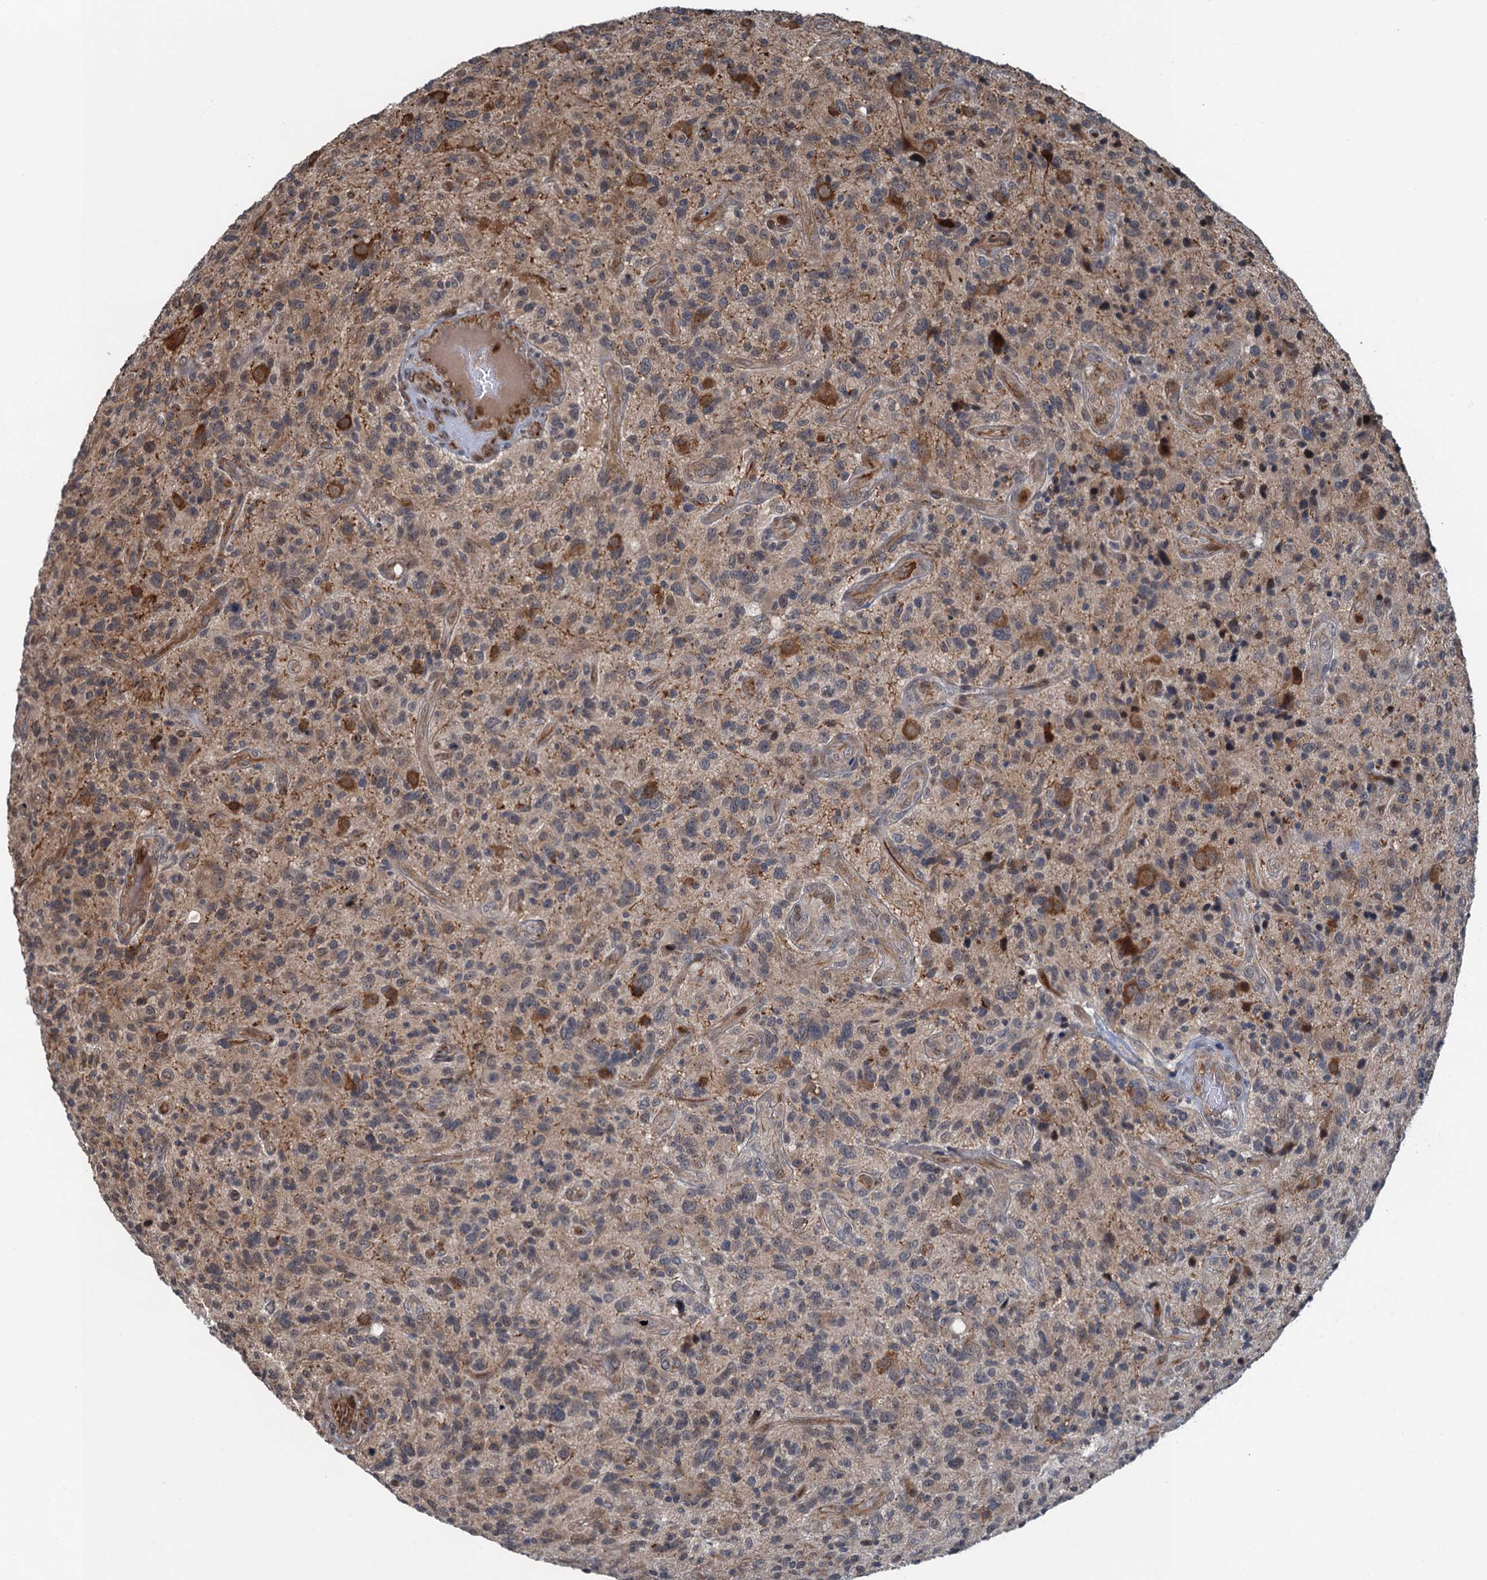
{"staining": {"intensity": "negative", "quantity": "none", "location": "none"}, "tissue": "glioma", "cell_type": "Tumor cells", "image_type": "cancer", "snomed": [{"axis": "morphology", "description": "Glioma, malignant, High grade"}, {"axis": "topography", "description": "Brain"}], "caption": "Protein analysis of glioma demonstrates no significant expression in tumor cells.", "gene": "WHAMM", "patient": {"sex": "male", "age": 47}}